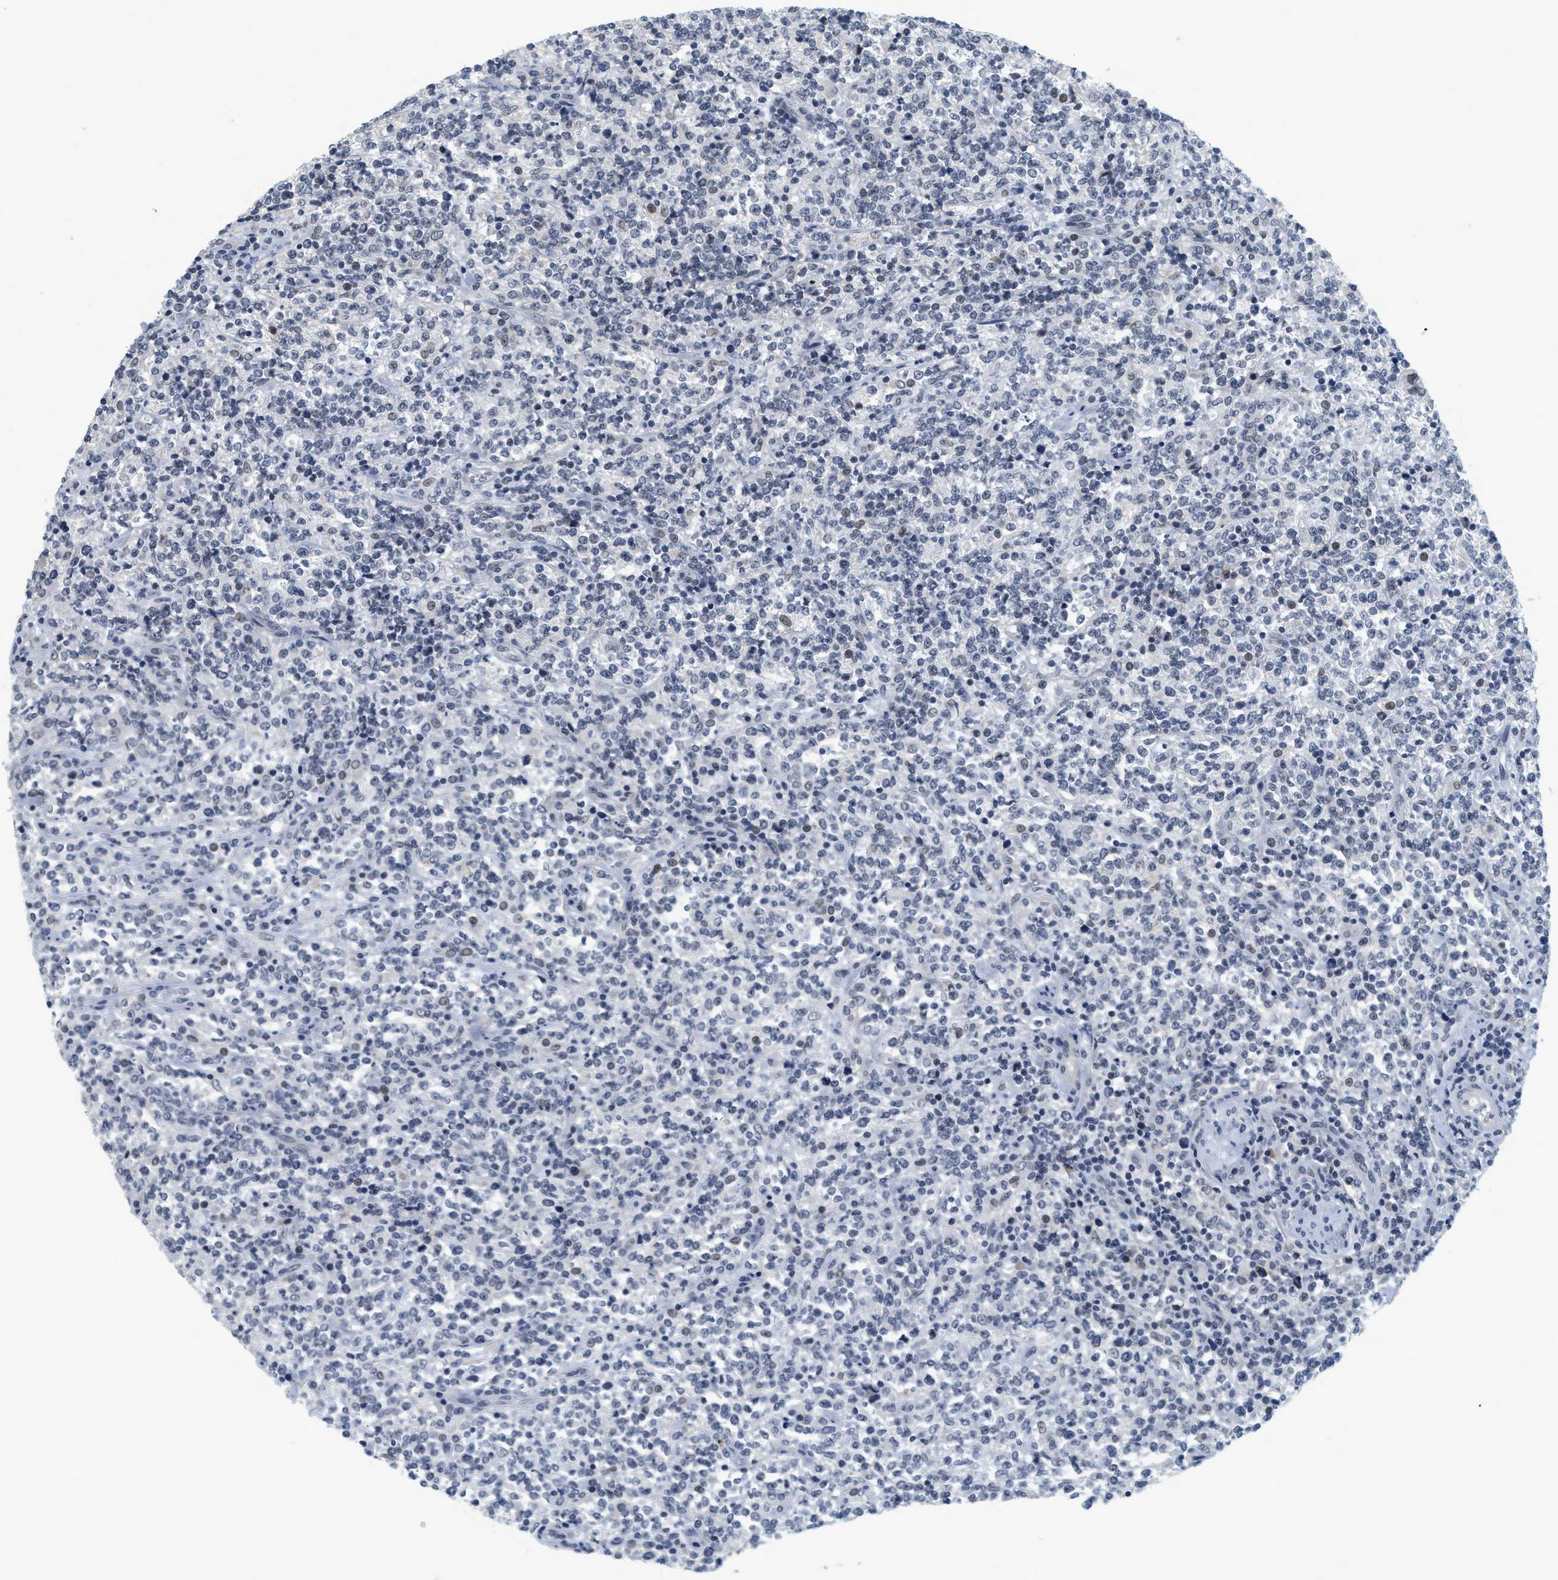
{"staining": {"intensity": "weak", "quantity": "<25%", "location": "nuclear"}, "tissue": "lymphoma", "cell_type": "Tumor cells", "image_type": "cancer", "snomed": [{"axis": "morphology", "description": "Malignant lymphoma, non-Hodgkin's type, High grade"}, {"axis": "topography", "description": "Soft tissue"}], "caption": "The histopathology image exhibits no significant expression in tumor cells of high-grade malignant lymphoma, non-Hodgkin's type. The staining is performed using DAB (3,3'-diaminobenzidine) brown chromogen with nuclei counter-stained in using hematoxylin.", "gene": "MZF1", "patient": {"sex": "male", "age": 18}}